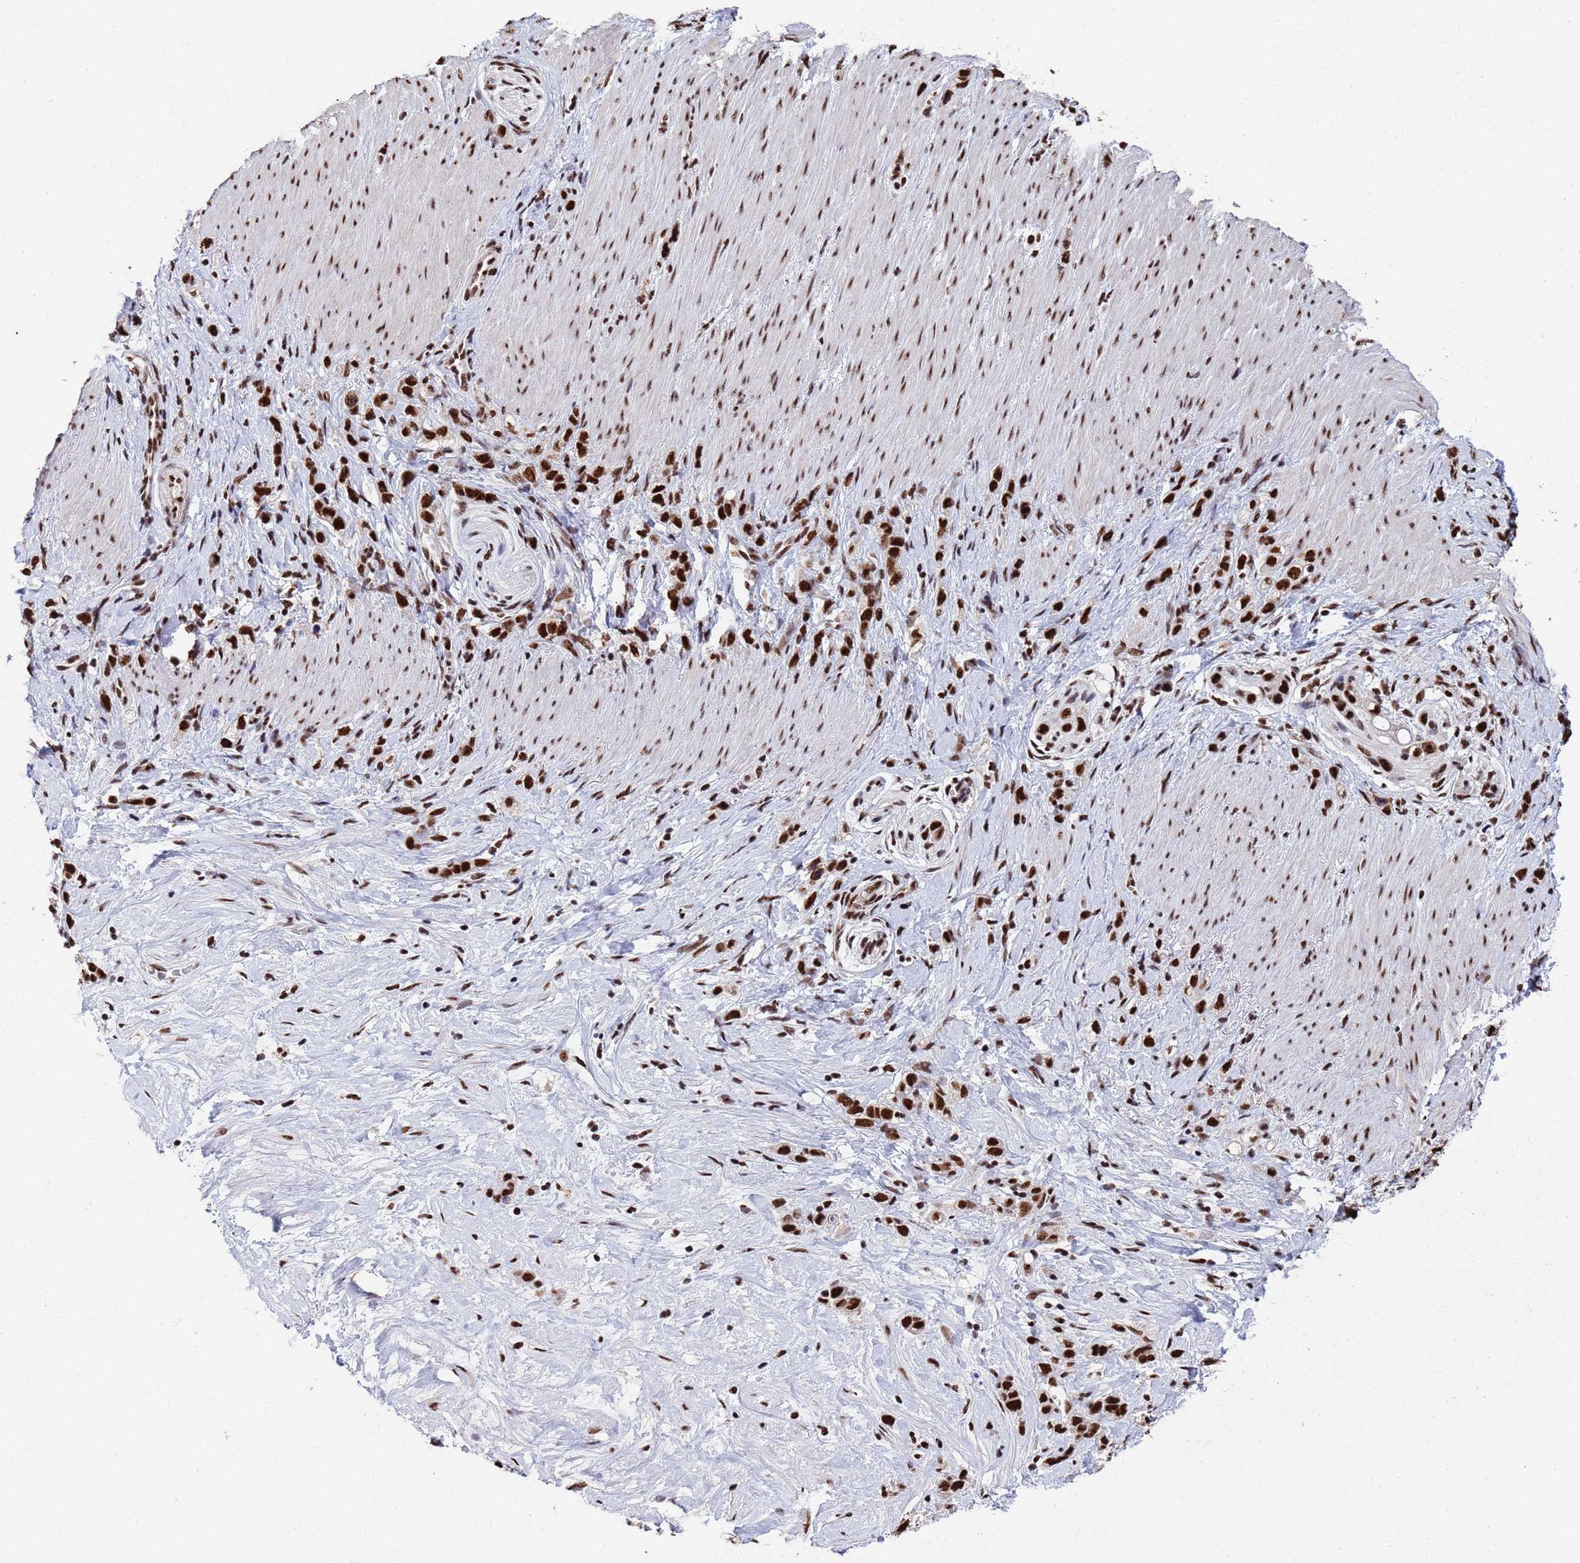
{"staining": {"intensity": "strong", "quantity": ">75%", "location": "nuclear"}, "tissue": "stomach cancer", "cell_type": "Tumor cells", "image_type": "cancer", "snomed": [{"axis": "morphology", "description": "Adenocarcinoma, NOS"}, {"axis": "topography", "description": "Stomach"}], "caption": "Protein staining shows strong nuclear positivity in approximately >75% of tumor cells in stomach cancer.", "gene": "SF3B2", "patient": {"sex": "female", "age": 65}}